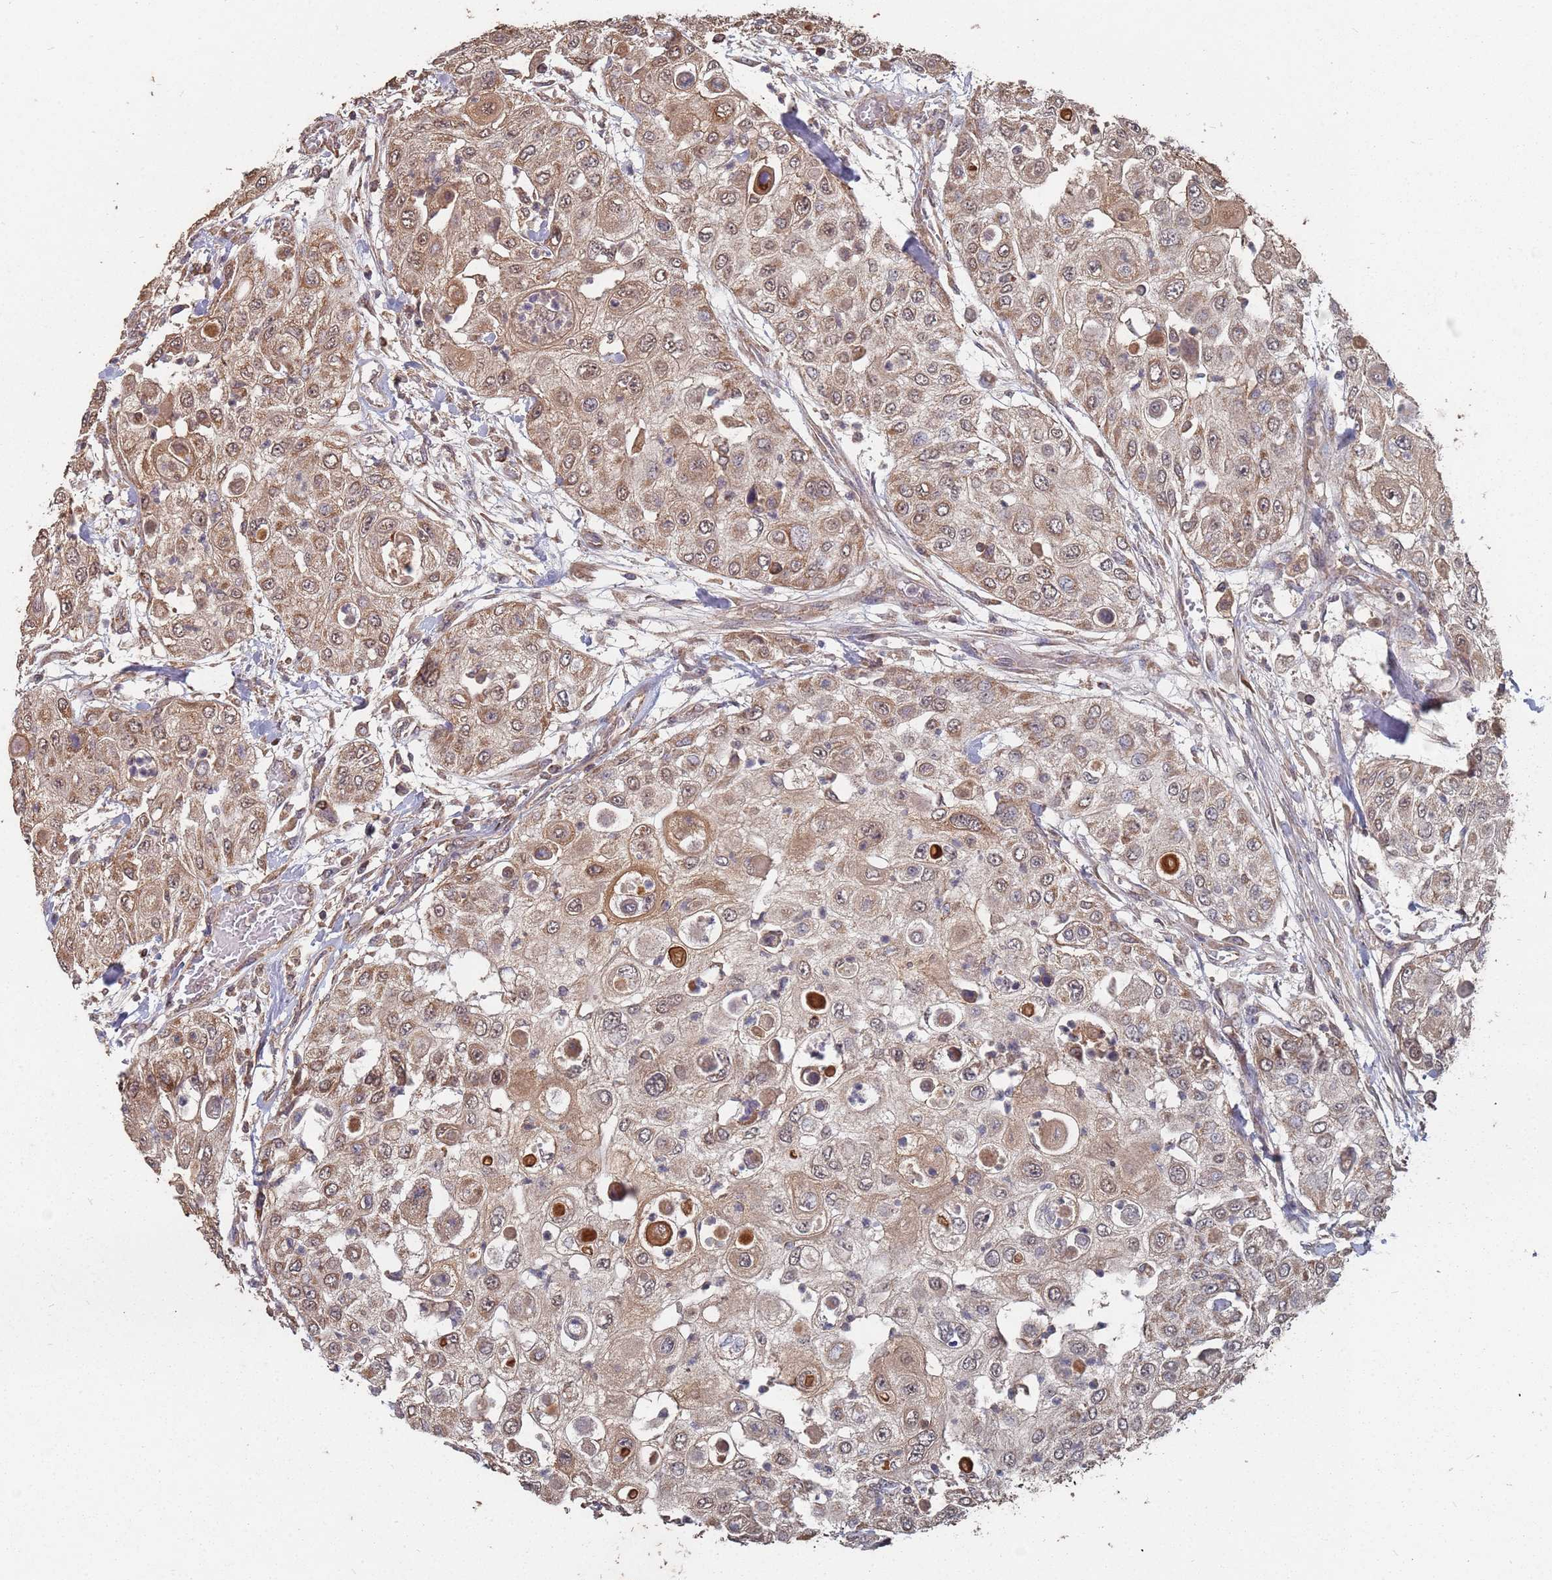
{"staining": {"intensity": "moderate", "quantity": ">75%", "location": "cytoplasmic/membranous,nuclear"}, "tissue": "urothelial cancer", "cell_type": "Tumor cells", "image_type": "cancer", "snomed": [{"axis": "morphology", "description": "Urothelial carcinoma, High grade"}, {"axis": "topography", "description": "Urinary bladder"}], "caption": "Urothelial carcinoma (high-grade) was stained to show a protein in brown. There is medium levels of moderate cytoplasmic/membranous and nuclear positivity in about >75% of tumor cells.", "gene": "PRORP", "patient": {"sex": "female", "age": 79}}